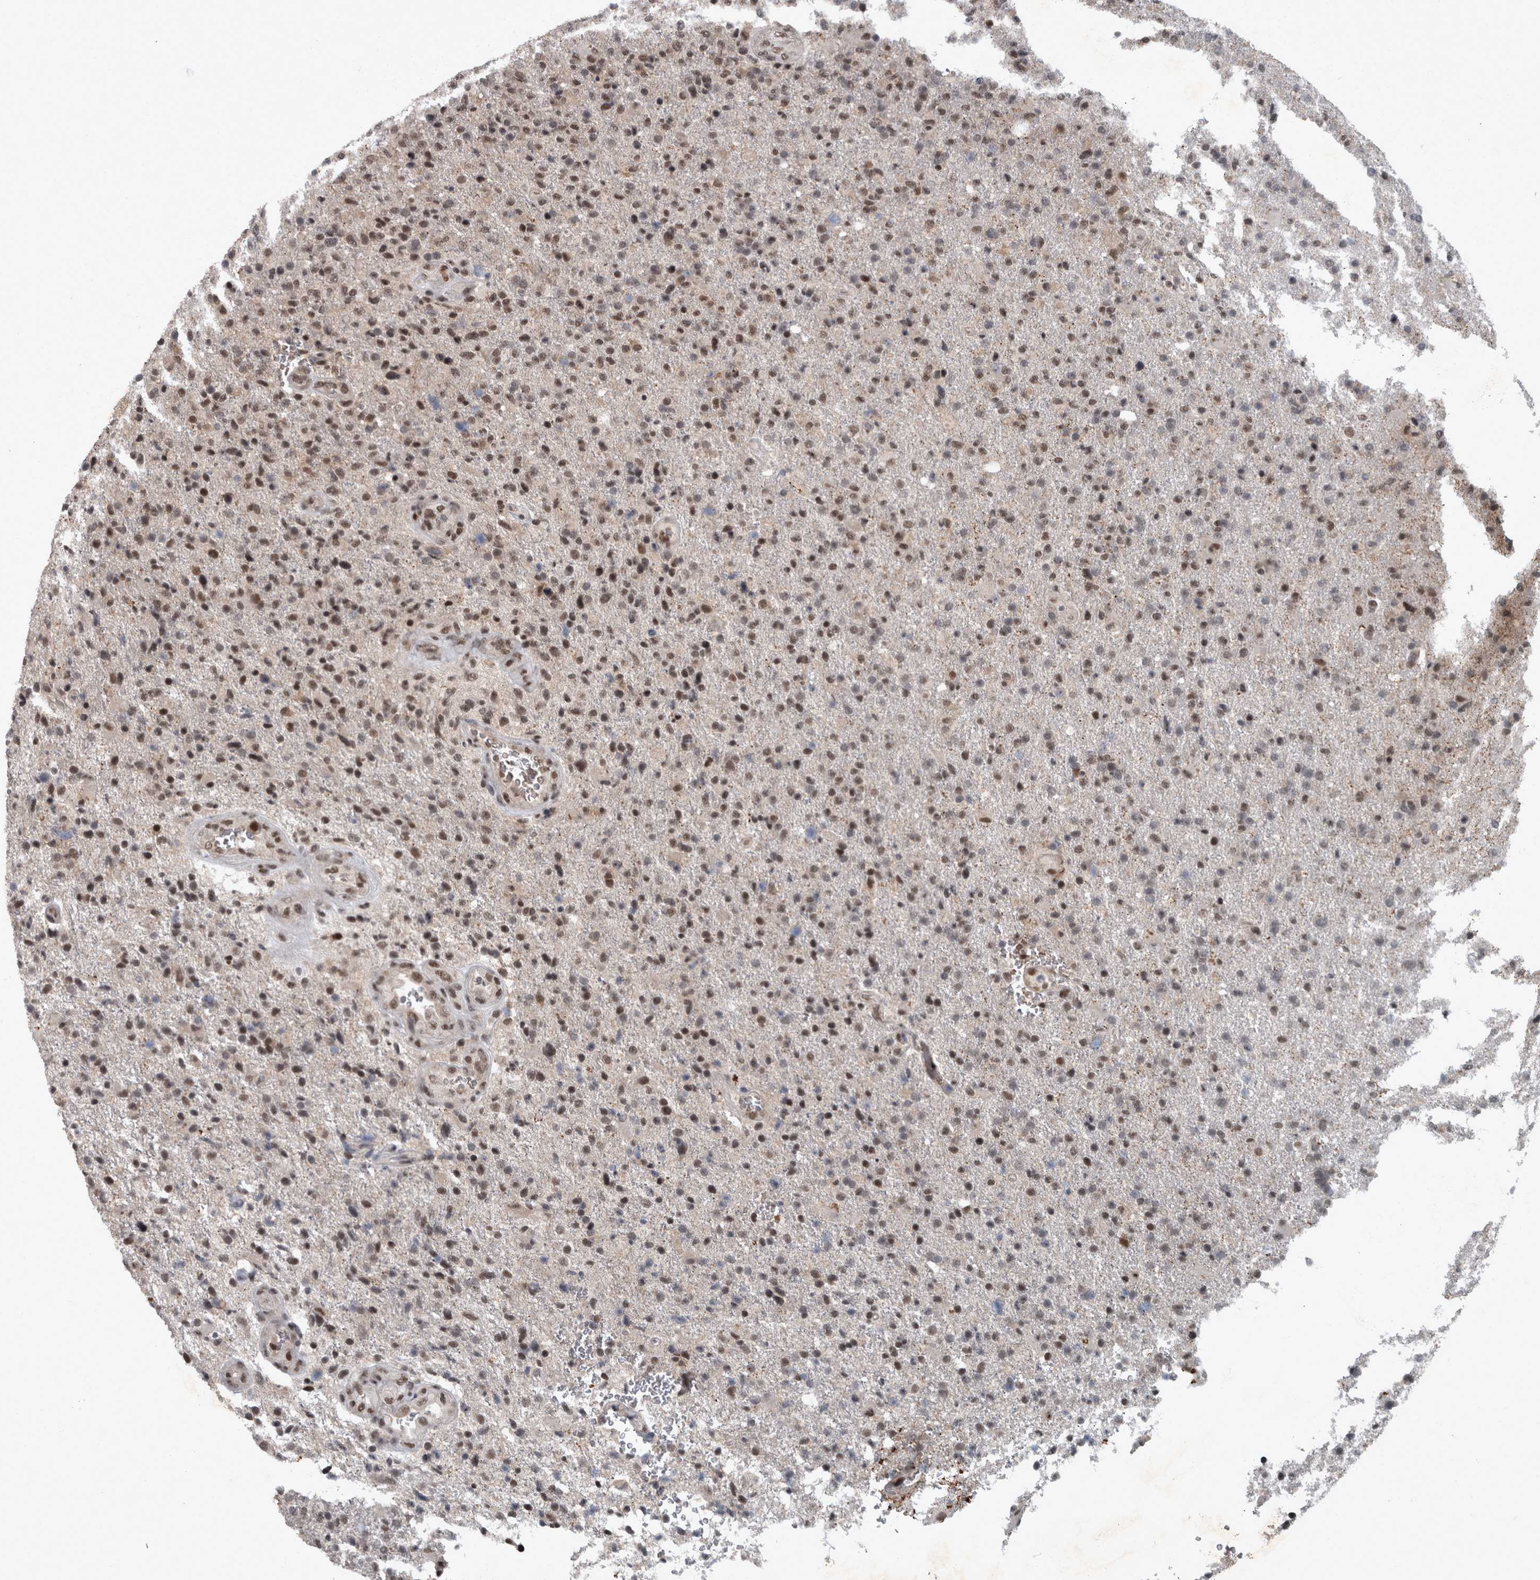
{"staining": {"intensity": "moderate", "quantity": ">75%", "location": "nuclear"}, "tissue": "glioma", "cell_type": "Tumor cells", "image_type": "cancer", "snomed": [{"axis": "morphology", "description": "Glioma, malignant, High grade"}, {"axis": "topography", "description": "Brain"}], "caption": "This is a micrograph of IHC staining of malignant glioma (high-grade), which shows moderate positivity in the nuclear of tumor cells.", "gene": "WDR33", "patient": {"sex": "male", "age": 72}}